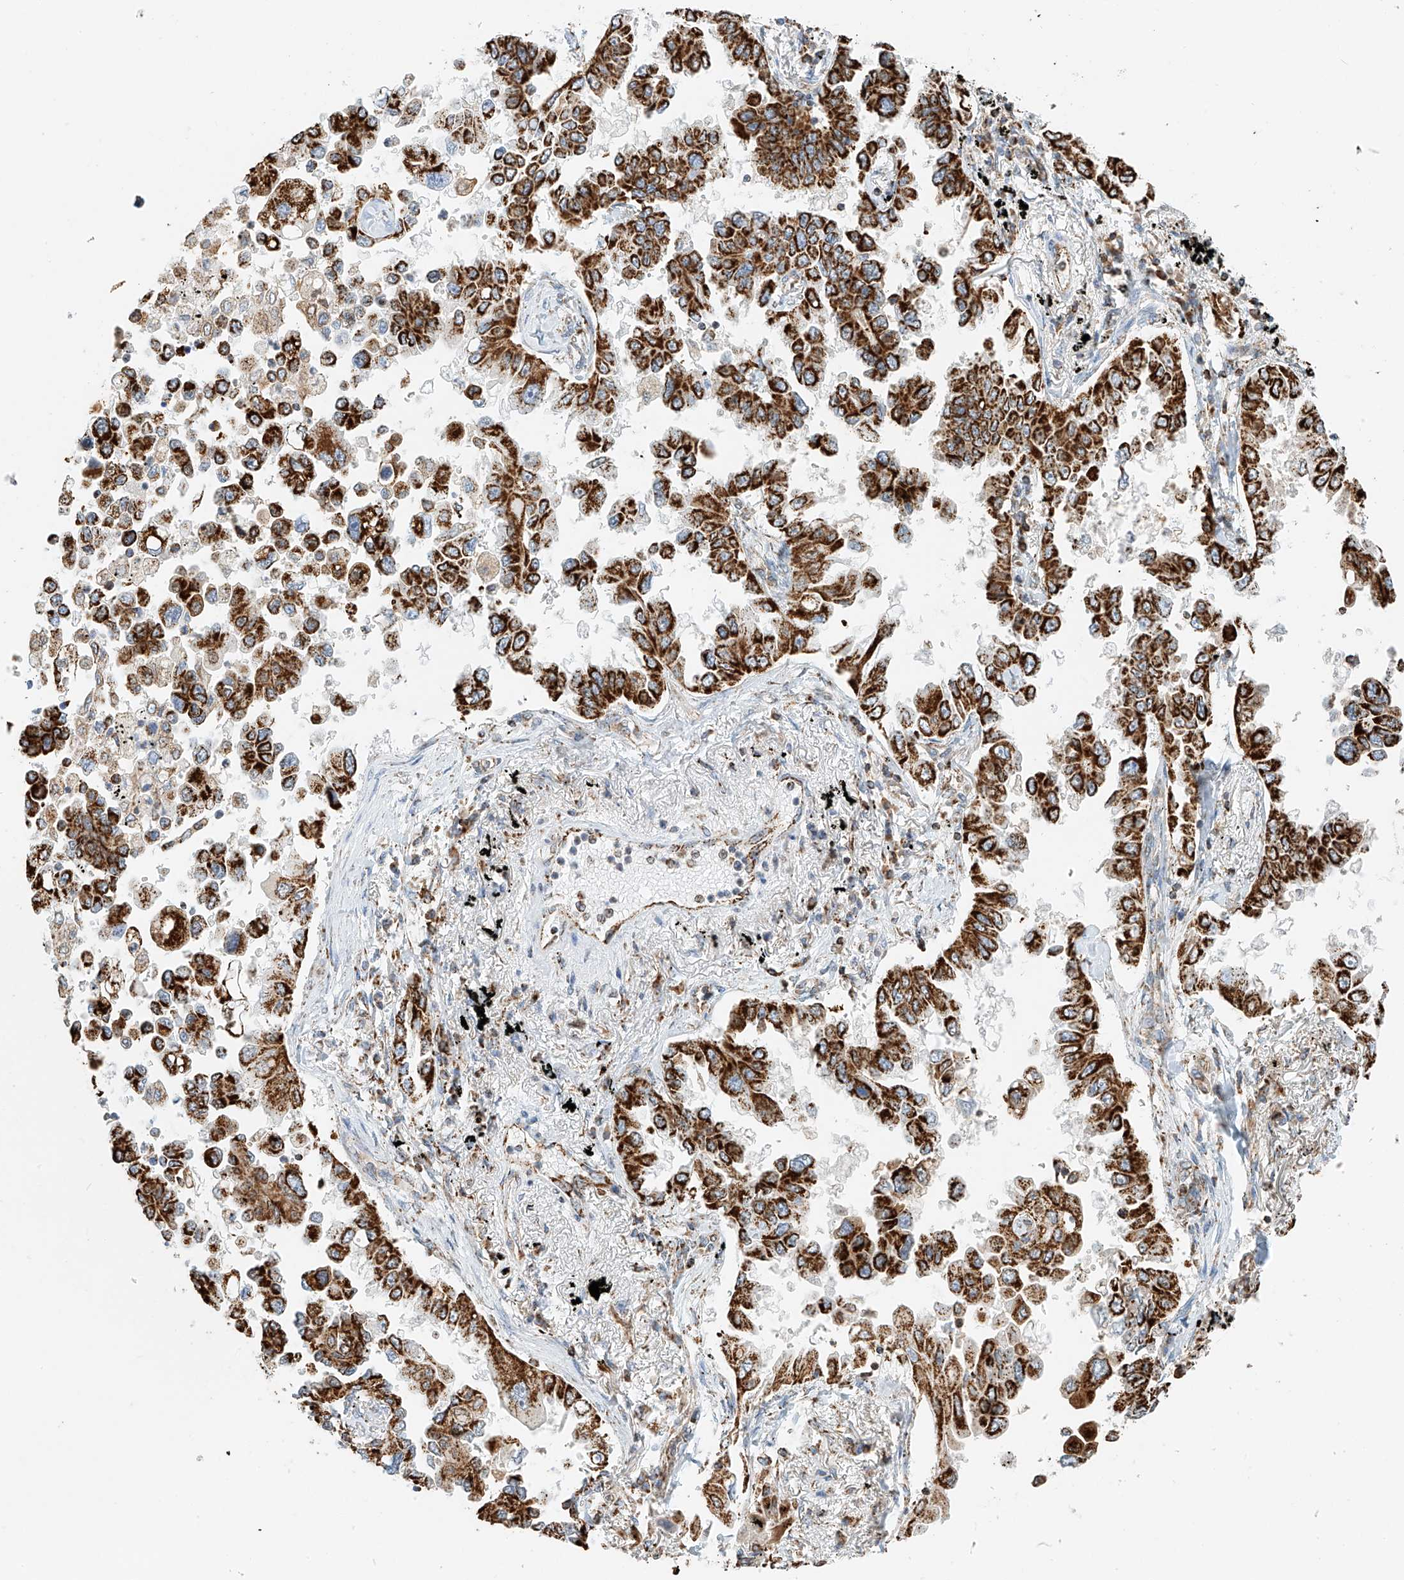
{"staining": {"intensity": "strong", "quantity": ">75%", "location": "cytoplasmic/membranous"}, "tissue": "lung cancer", "cell_type": "Tumor cells", "image_type": "cancer", "snomed": [{"axis": "morphology", "description": "Adenocarcinoma, NOS"}, {"axis": "topography", "description": "Lung"}], "caption": "Strong cytoplasmic/membranous staining for a protein is present in approximately >75% of tumor cells of lung cancer using immunohistochemistry (IHC).", "gene": "PPA2", "patient": {"sex": "female", "age": 67}}